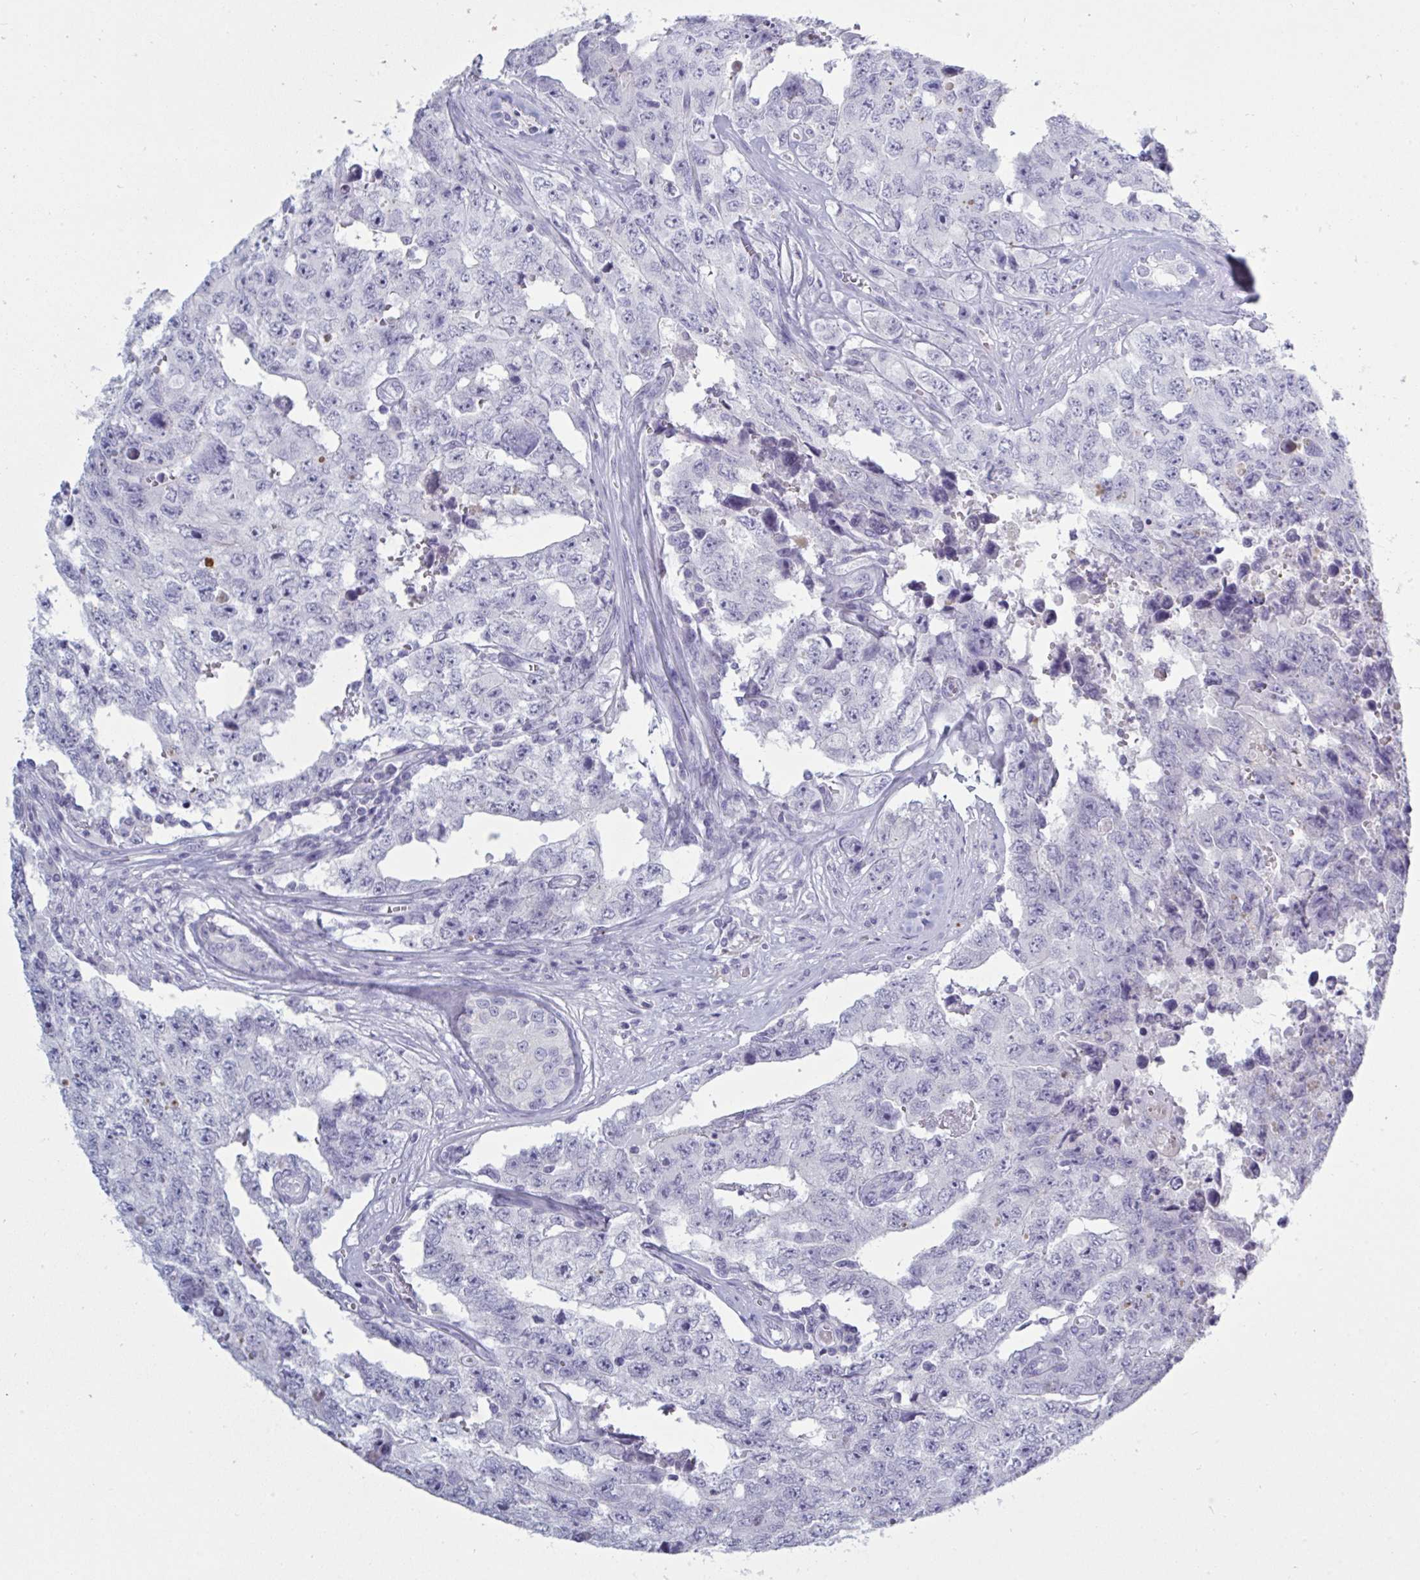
{"staining": {"intensity": "negative", "quantity": "none", "location": "none"}, "tissue": "testis cancer", "cell_type": "Tumor cells", "image_type": "cancer", "snomed": [{"axis": "morphology", "description": "Normal tissue, NOS"}, {"axis": "morphology", "description": "Carcinoma, Embryonal, NOS"}, {"axis": "topography", "description": "Testis"}, {"axis": "topography", "description": "Epididymis"}], "caption": "The IHC photomicrograph has no significant positivity in tumor cells of embryonal carcinoma (testis) tissue.", "gene": "NDUFC2", "patient": {"sex": "male", "age": 25}}